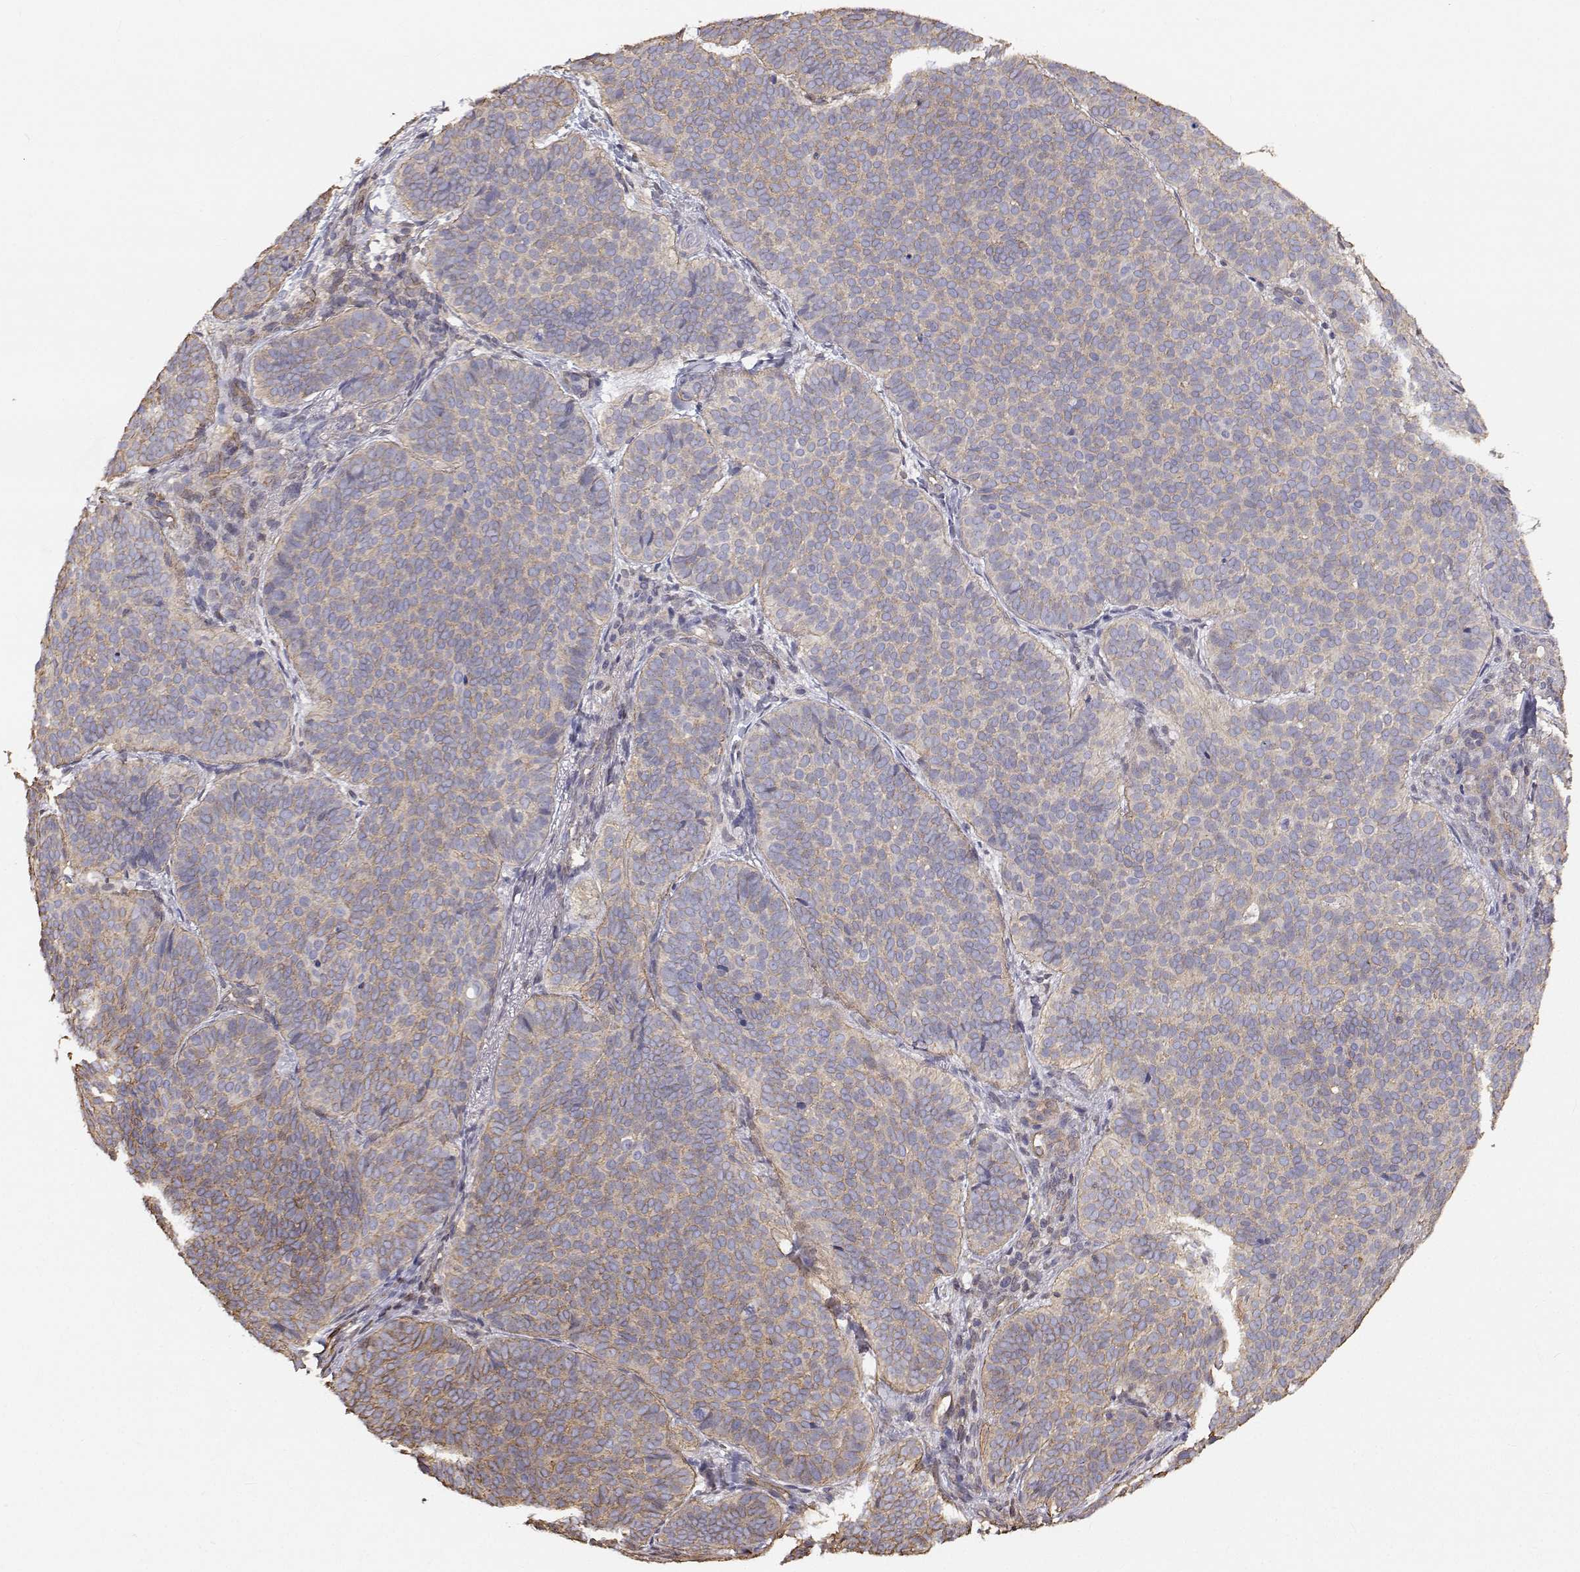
{"staining": {"intensity": "weak", "quantity": "<25%", "location": "cytoplasmic/membranous"}, "tissue": "skin cancer", "cell_type": "Tumor cells", "image_type": "cancer", "snomed": [{"axis": "morphology", "description": "Basal cell carcinoma"}, {"axis": "topography", "description": "Skin"}], "caption": "Immunohistochemistry (IHC) micrograph of basal cell carcinoma (skin) stained for a protein (brown), which reveals no positivity in tumor cells.", "gene": "GSDMA", "patient": {"sex": "male", "age": 57}}